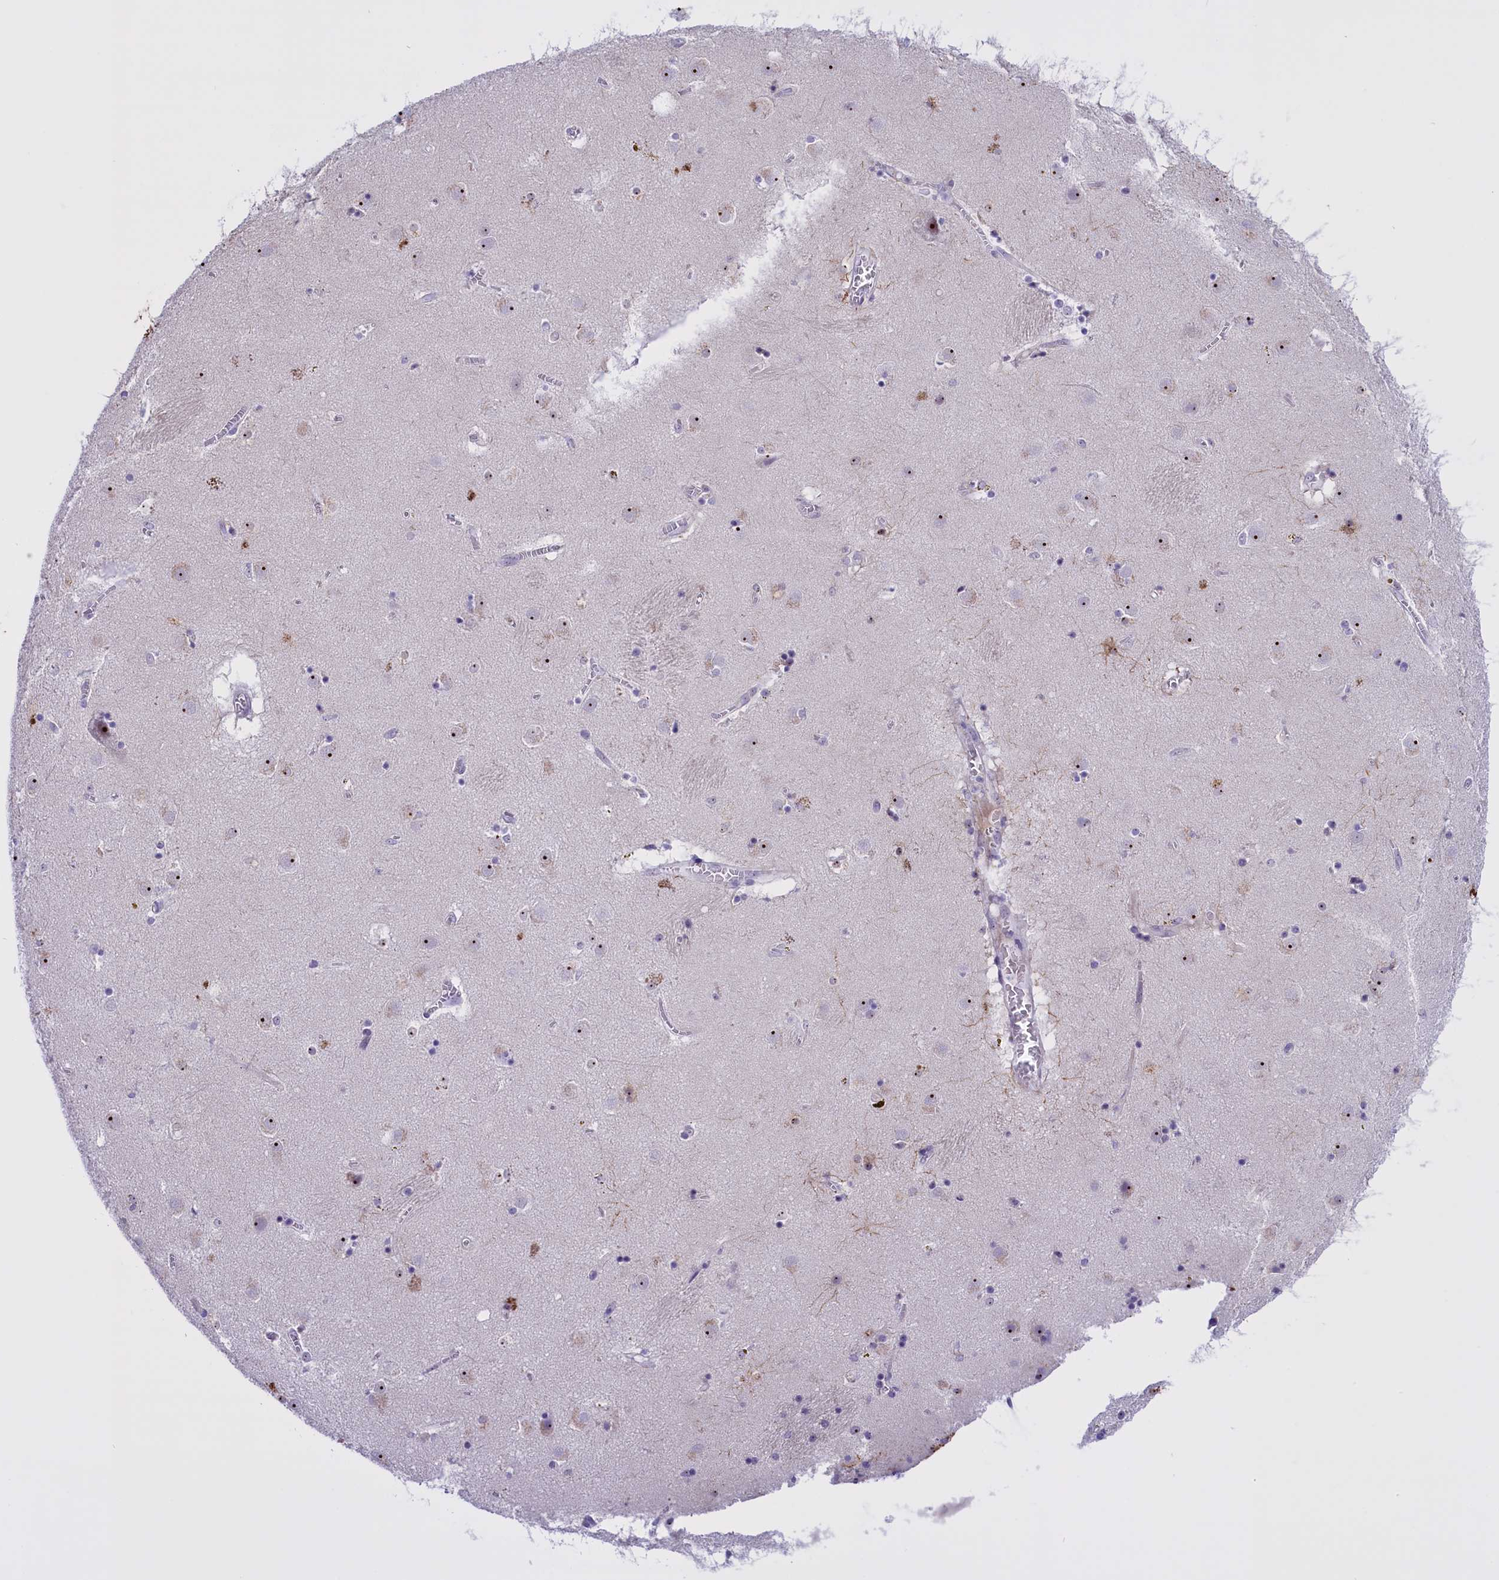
{"staining": {"intensity": "weak", "quantity": "<25%", "location": "cytoplasmic/membranous"}, "tissue": "caudate", "cell_type": "Glial cells", "image_type": "normal", "snomed": [{"axis": "morphology", "description": "Normal tissue, NOS"}, {"axis": "topography", "description": "Lateral ventricle wall"}], "caption": "A high-resolution image shows immunohistochemistry (IHC) staining of normal caudate, which demonstrates no significant staining in glial cells.", "gene": "TBL3", "patient": {"sex": "male", "age": 70}}